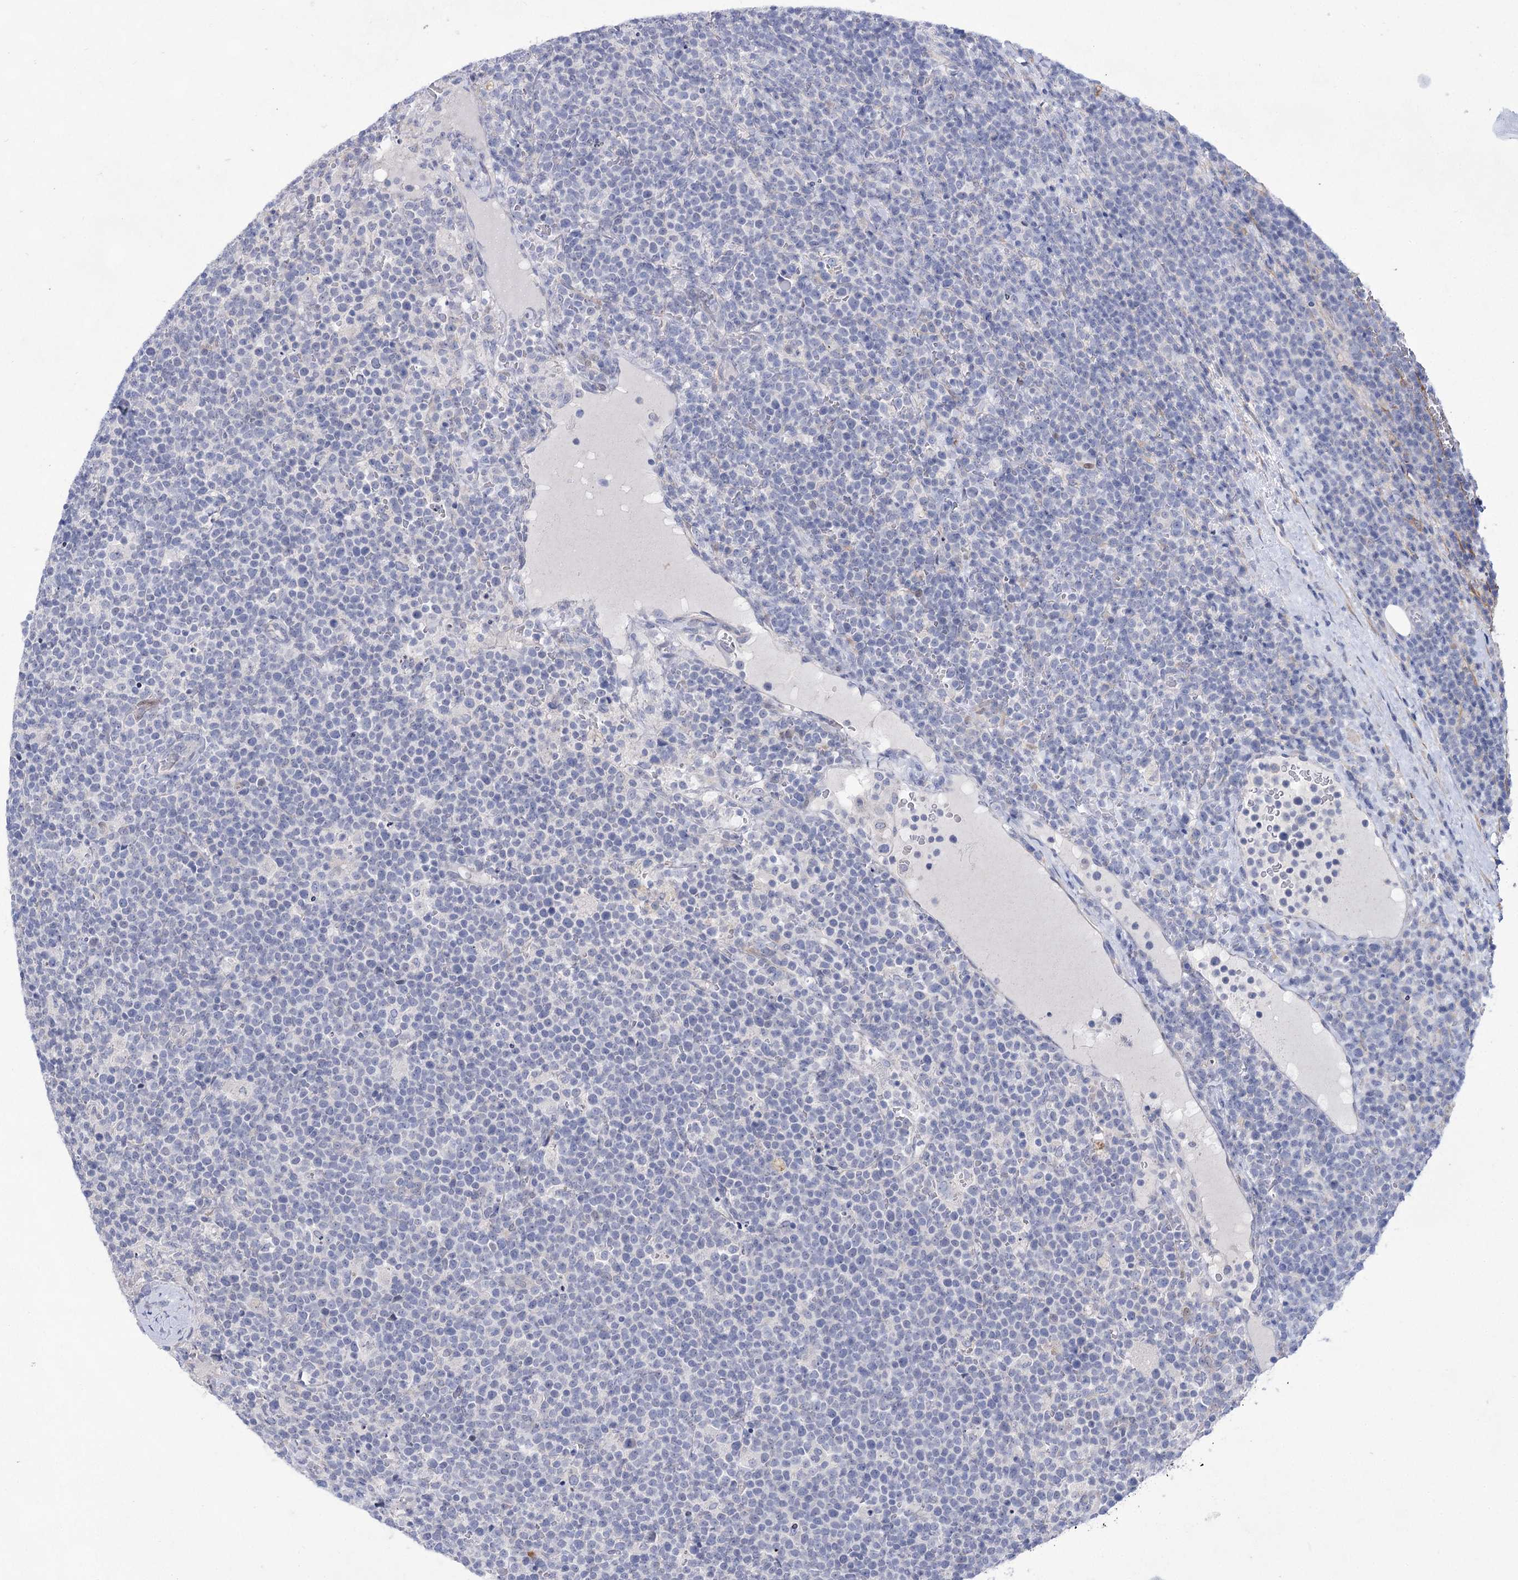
{"staining": {"intensity": "negative", "quantity": "none", "location": "none"}, "tissue": "lymphoma", "cell_type": "Tumor cells", "image_type": "cancer", "snomed": [{"axis": "morphology", "description": "Malignant lymphoma, non-Hodgkin's type, High grade"}, {"axis": "topography", "description": "Lymph node"}], "caption": "There is no significant staining in tumor cells of malignant lymphoma, non-Hodgkin's type (high-grade).", "gene": "UGDH", "patient": {"sex": "male", "age": 61}}